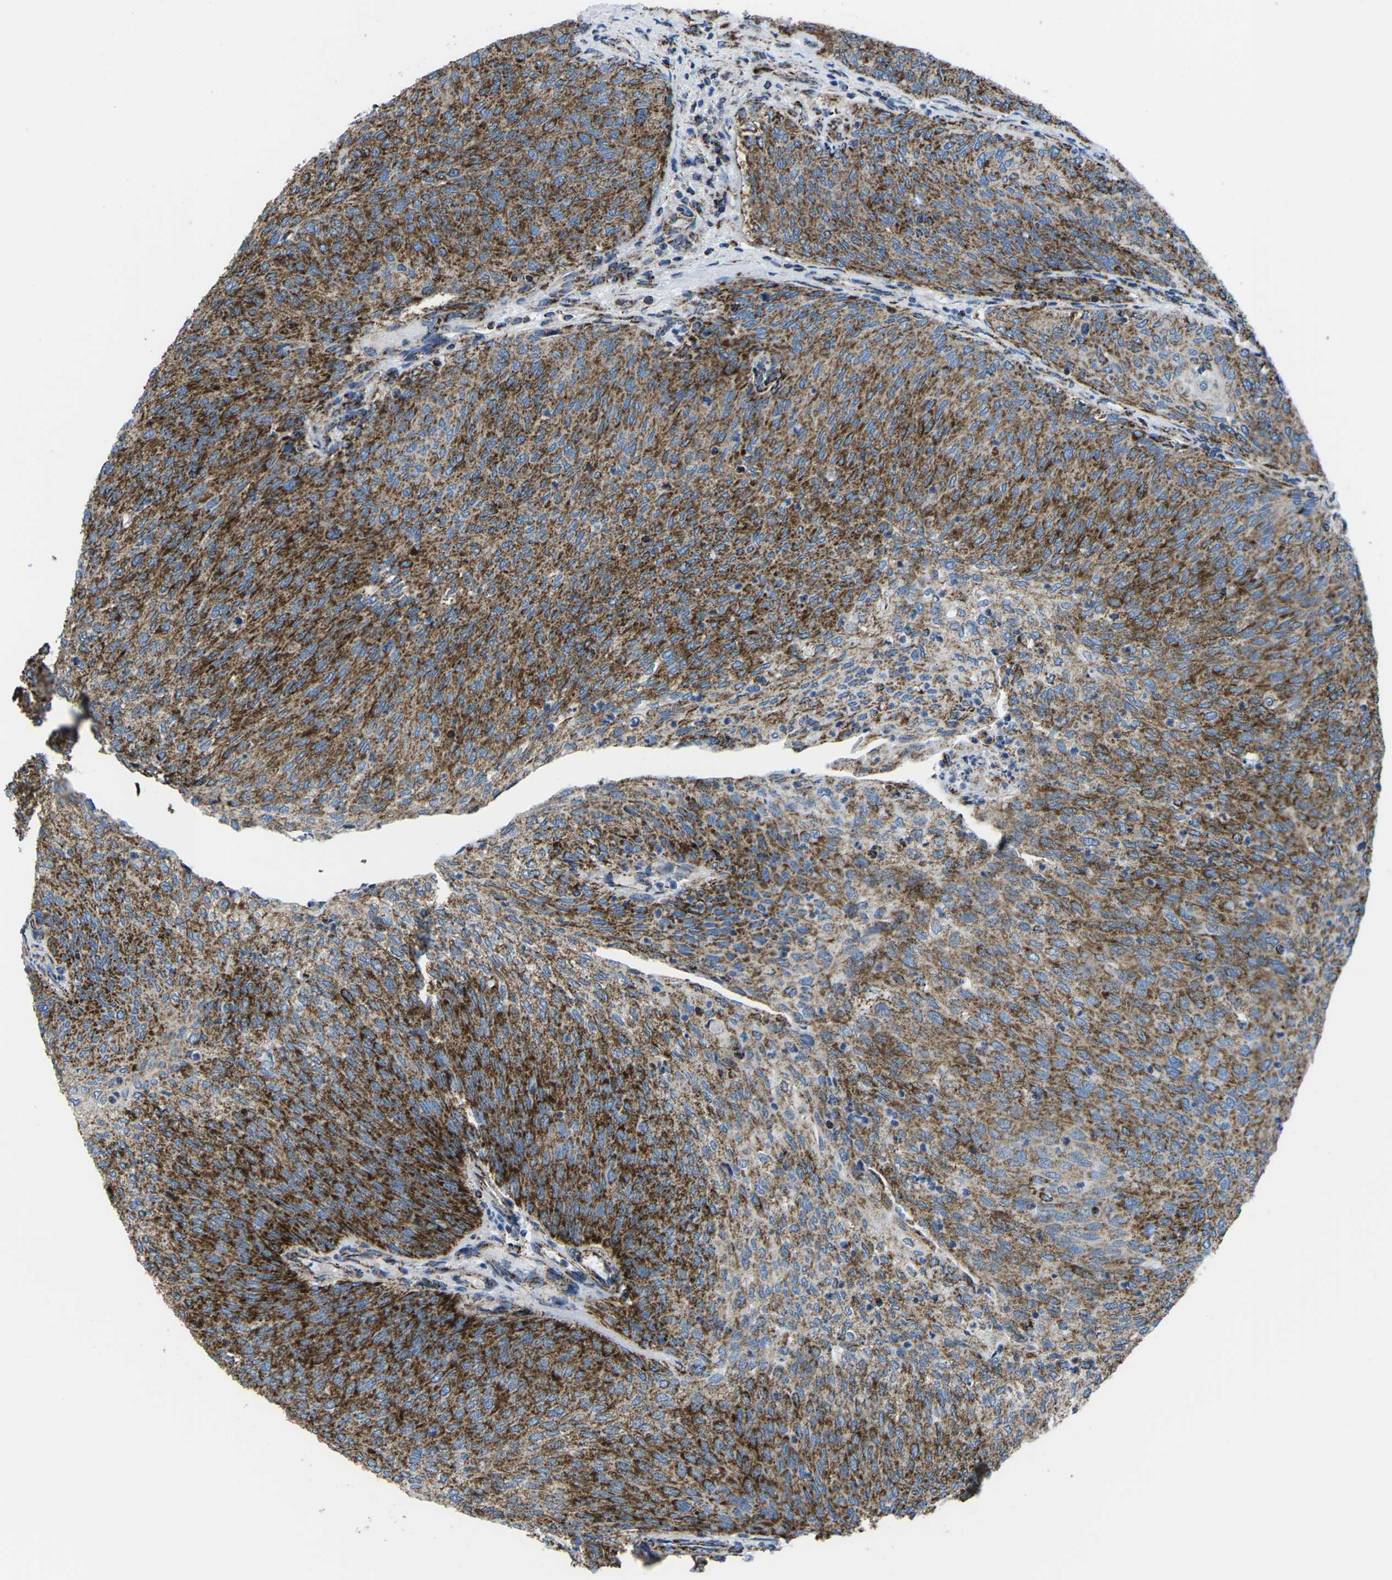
{"staining": {"intensity": "strong", "quantity": ">75%", "location": "cytoplasmic/membranous"}, "tissue": "urothelial cancer", "cell_type": "Tumor cells", "image_type": "cancer", "snomed": [{"axis": "morphology", "description": "Urothelial carcinoma, Low grade"}, {"axis": "topography", "description": "Urinary bladder"}], "caption": "DAB (3,3'-diaminobenzidine) immunohistochemical staining of urothelial carcinoma (low-grade) demonstrates strong cytoplasmic/membranous protein positivity in about >75% of tumor cells.", "gene": "MT-CO2", "patient": {"sex": "female", "age": 79}}